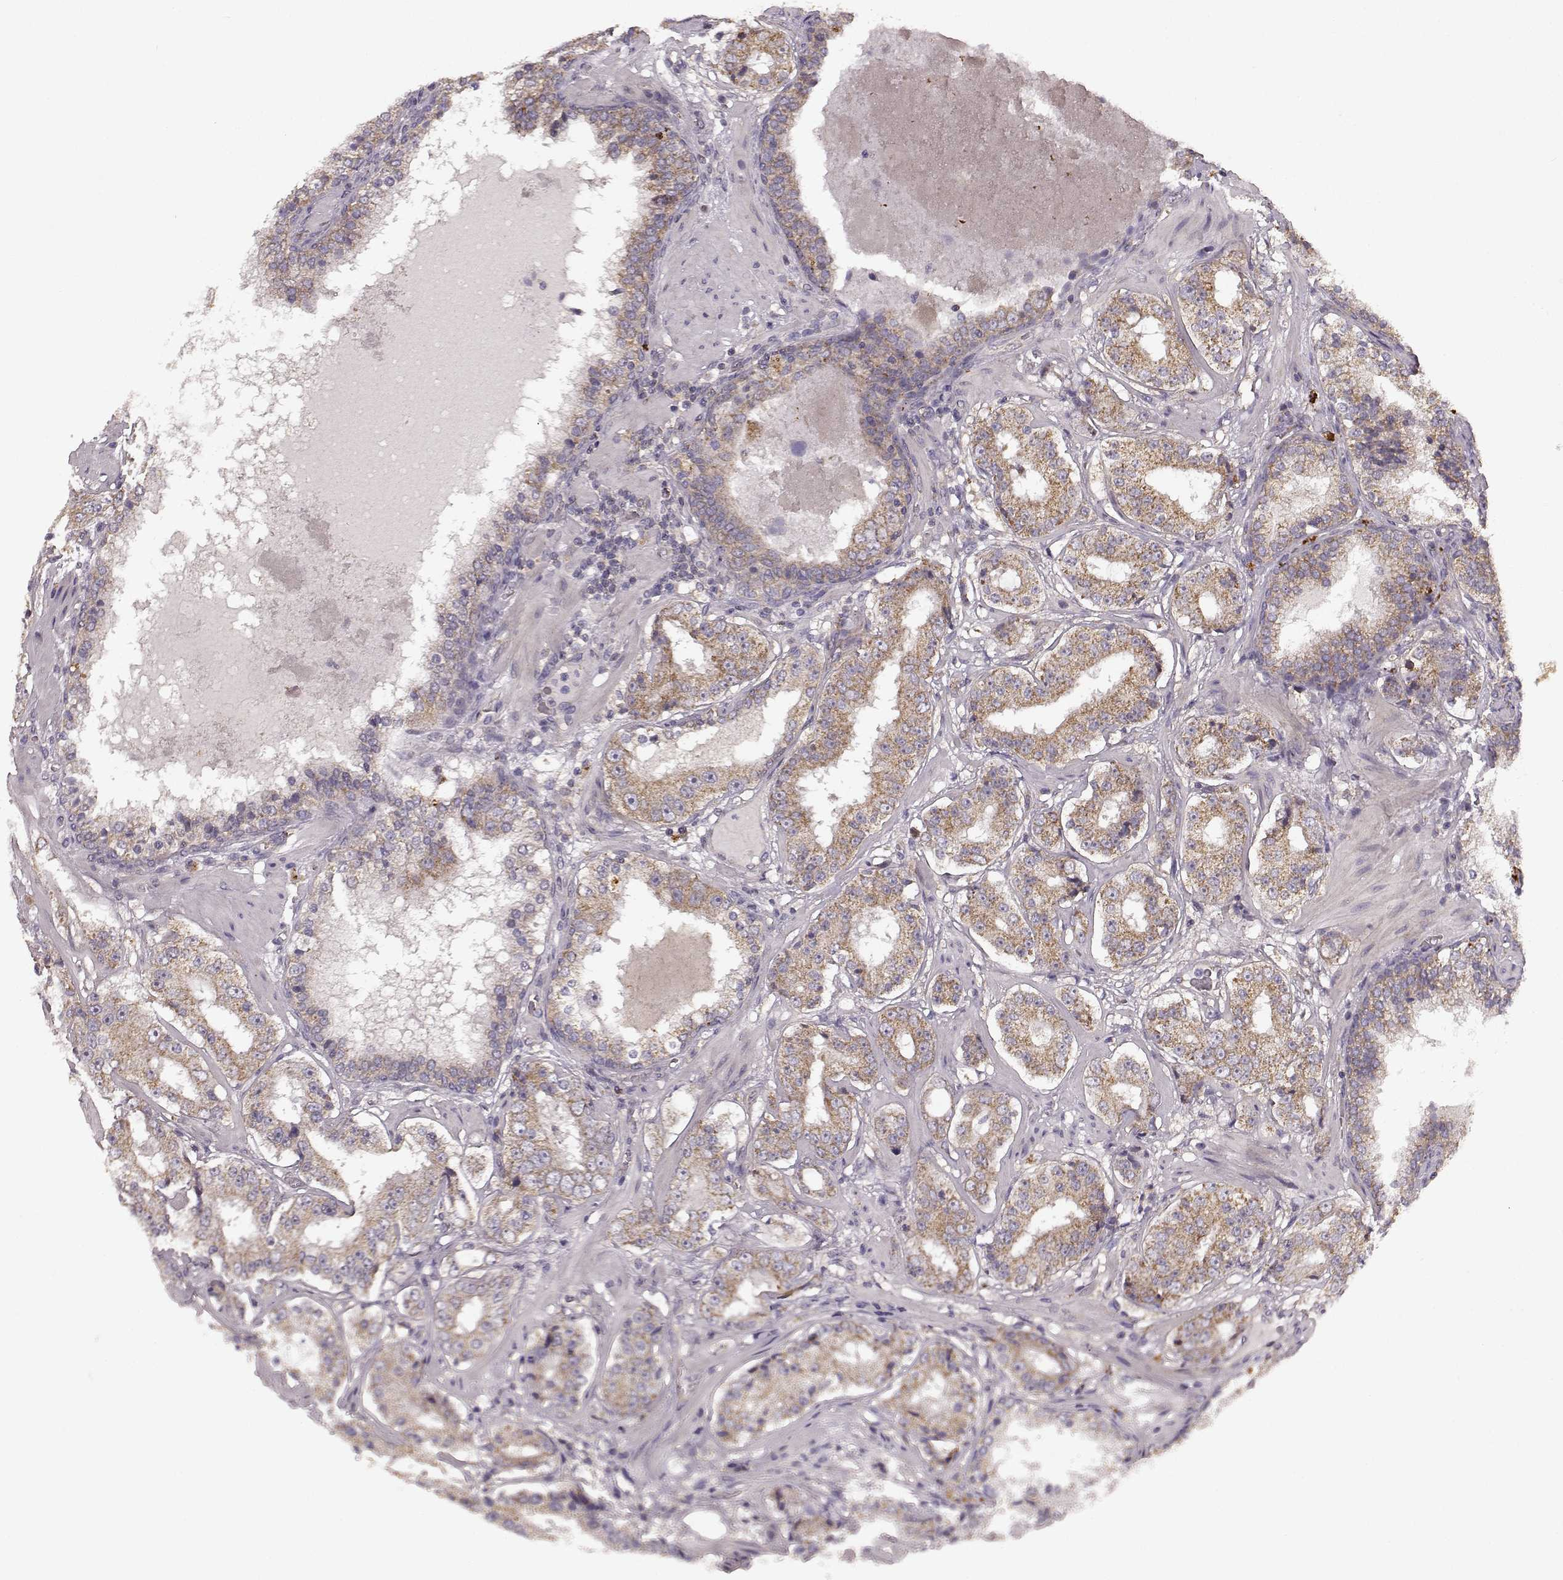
{"staining": {"intensity": "moderate", "quantity": ">75%", "location": "cytoplasmic/membranous"}, "tissue": "prostate cancer", "cell_type": "Tumor cells", "image_type": "cancer", "snomed": [{"axis": "morphology", "description": "Adenocarcinoma, Low grade"}, {"axis": "topography", "description": "Prostate"}], "caption": "Immunohistochemistry (DAB) staining of human adenocarcinoma (low-grade) (prostate) exhibits moderate cytoplasmic/membranous protein expression in about >75% of tumor cells. (DAB IHC with brightfield microscopy, high magnification).", "gene": "ERBB3", "patient": {"sex": "male", "age": 60}}